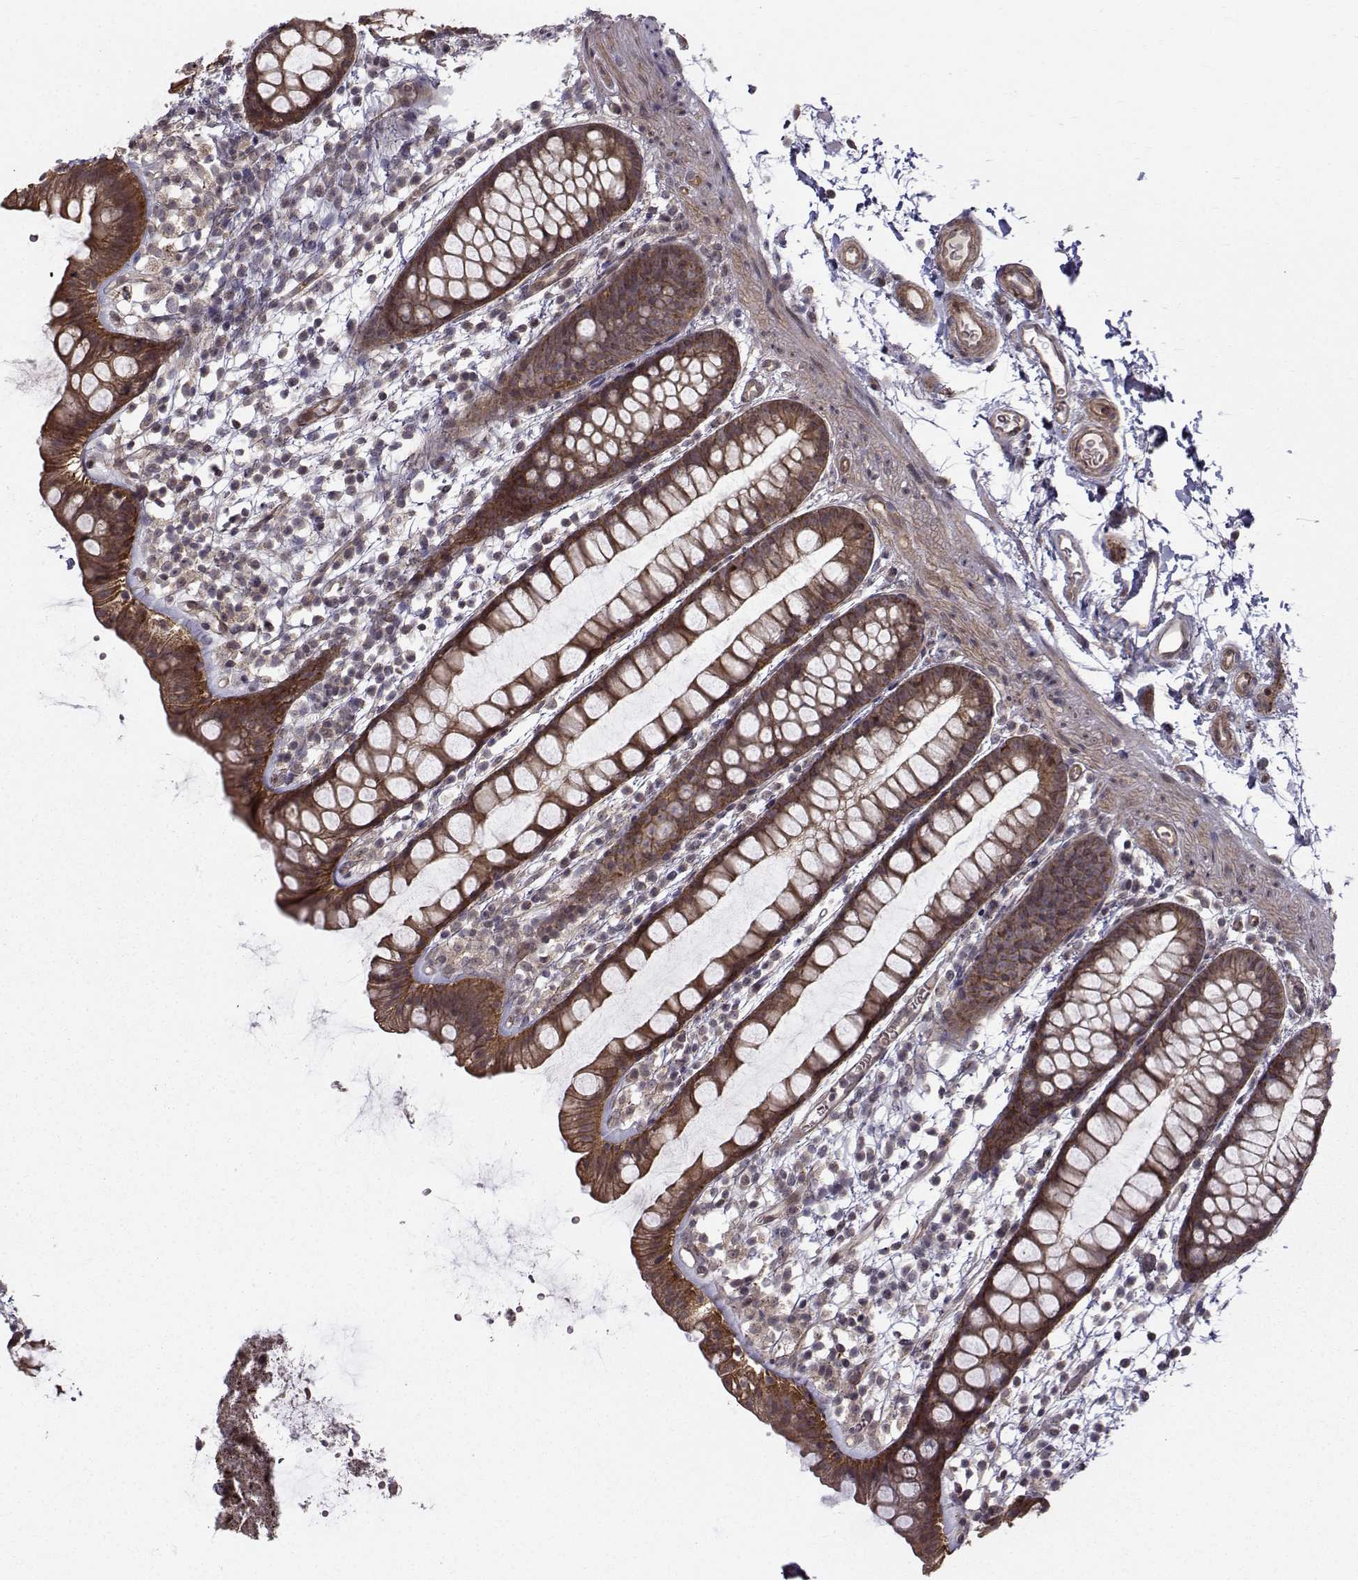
{"staining": {"intensity": "strong", "quantity": ">75%", "location": "cytoplasmic/membranous"}, "tissue": "rectum", "cell_type": "Glandular cells", "image_type": "normal", "snomed": [{"axis": "morphology", "description": "Normal tissue, NOS"}, {"axis": "topography", "description": "Rectum"}], "caption": "A micrograph of rectum stained for a protein demonstrates strong cytoplasmic/membranous brown staining in glandular cells. (IHC, brightfield microscopy, high magnification).", "gene": "APC", "patient": {"sex": "male", "age": 57}}